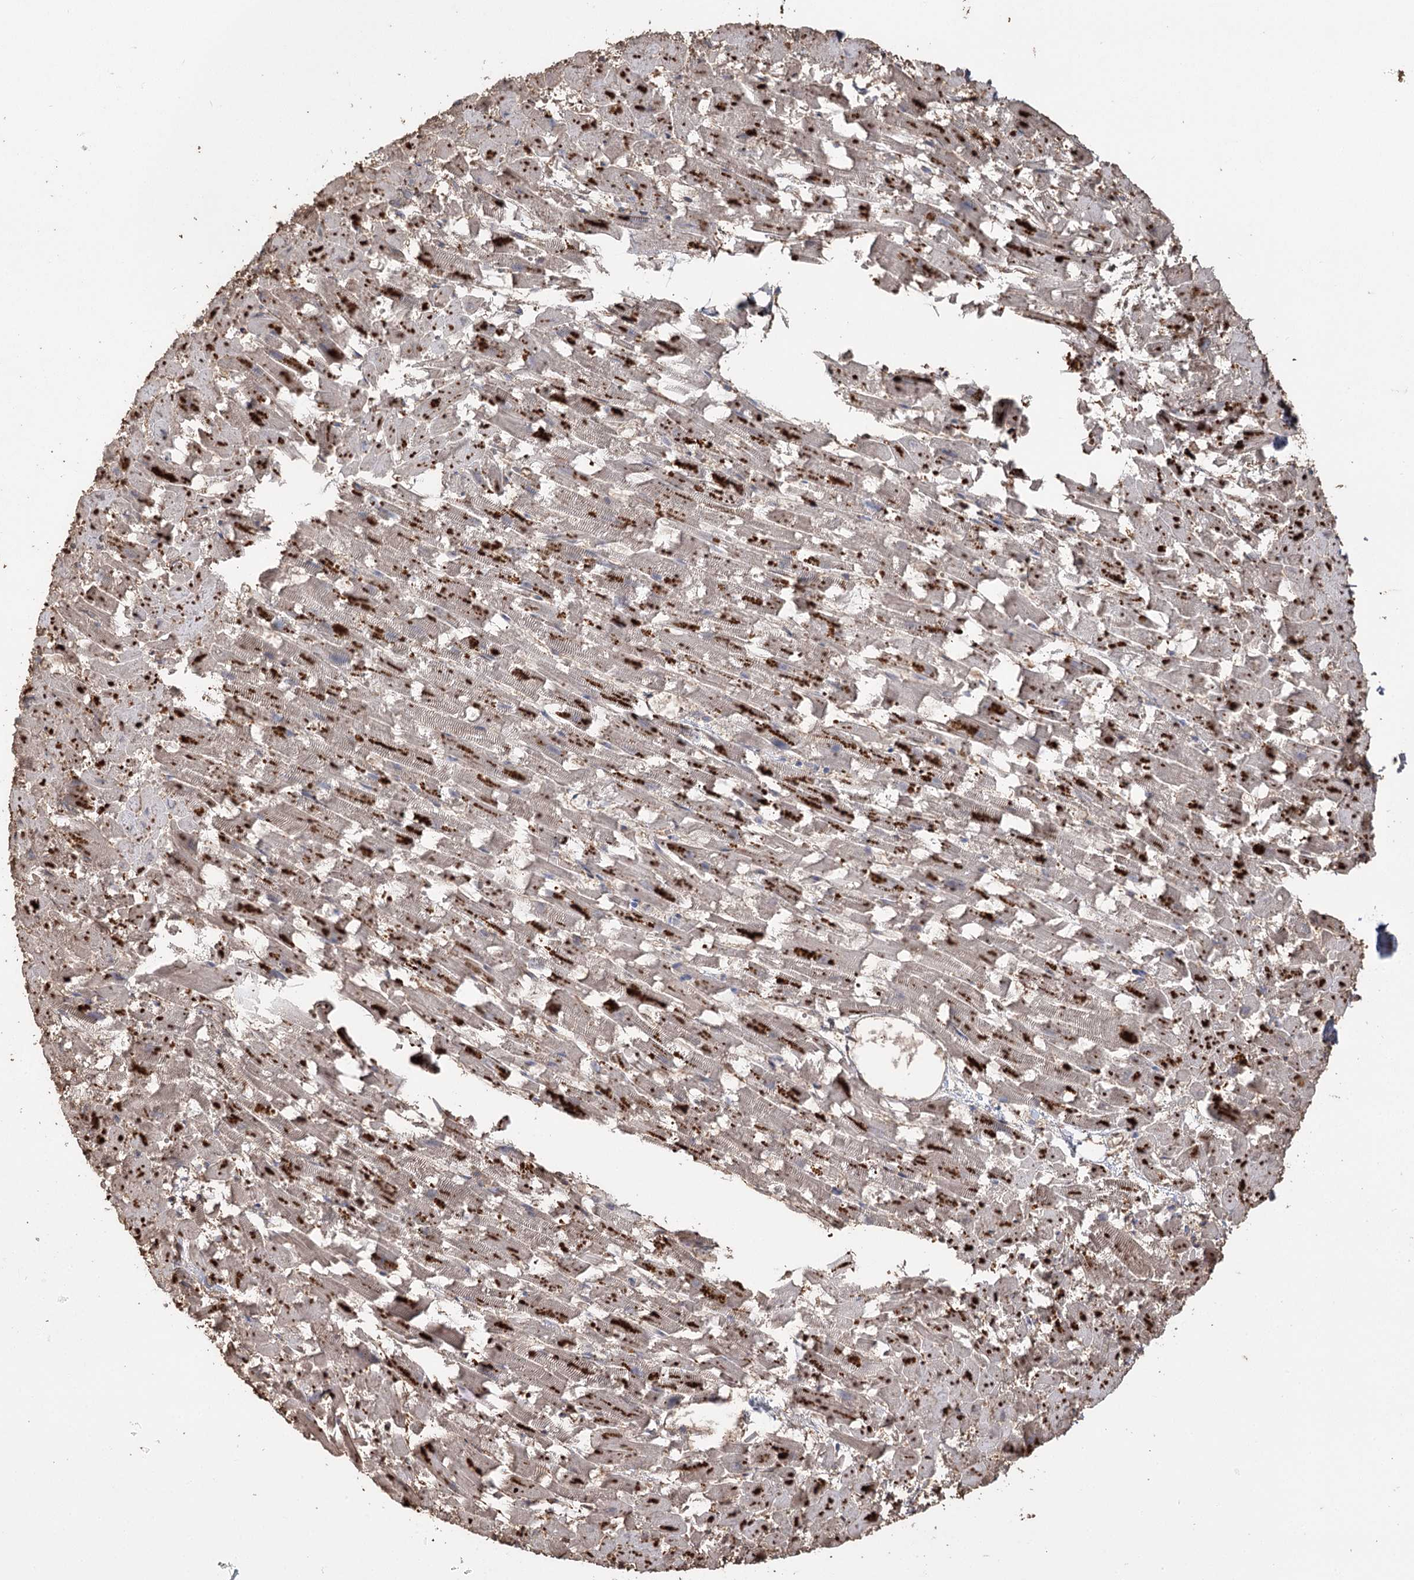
{"staining": {"intensity": "moderate", "quantity": ">75%", "location": "cytoplasmic/membranous"}, "tissue": "heart muscle", "cell_type": "Cardiomyocytes", "image_type": "normal", "snomed": [{"axis": "morphology", "description": "Normal tissue, NOS"}, {"axis": "topography", "description": "Heart"}], "caption": "This is an image of IHC staining of normal heart muscle, which shows moderate staining in the cytoplasmic/membranous of cardiomyocytes.", "gene": "PLCH1", "patient": {"sex": "female", "age": 64}}